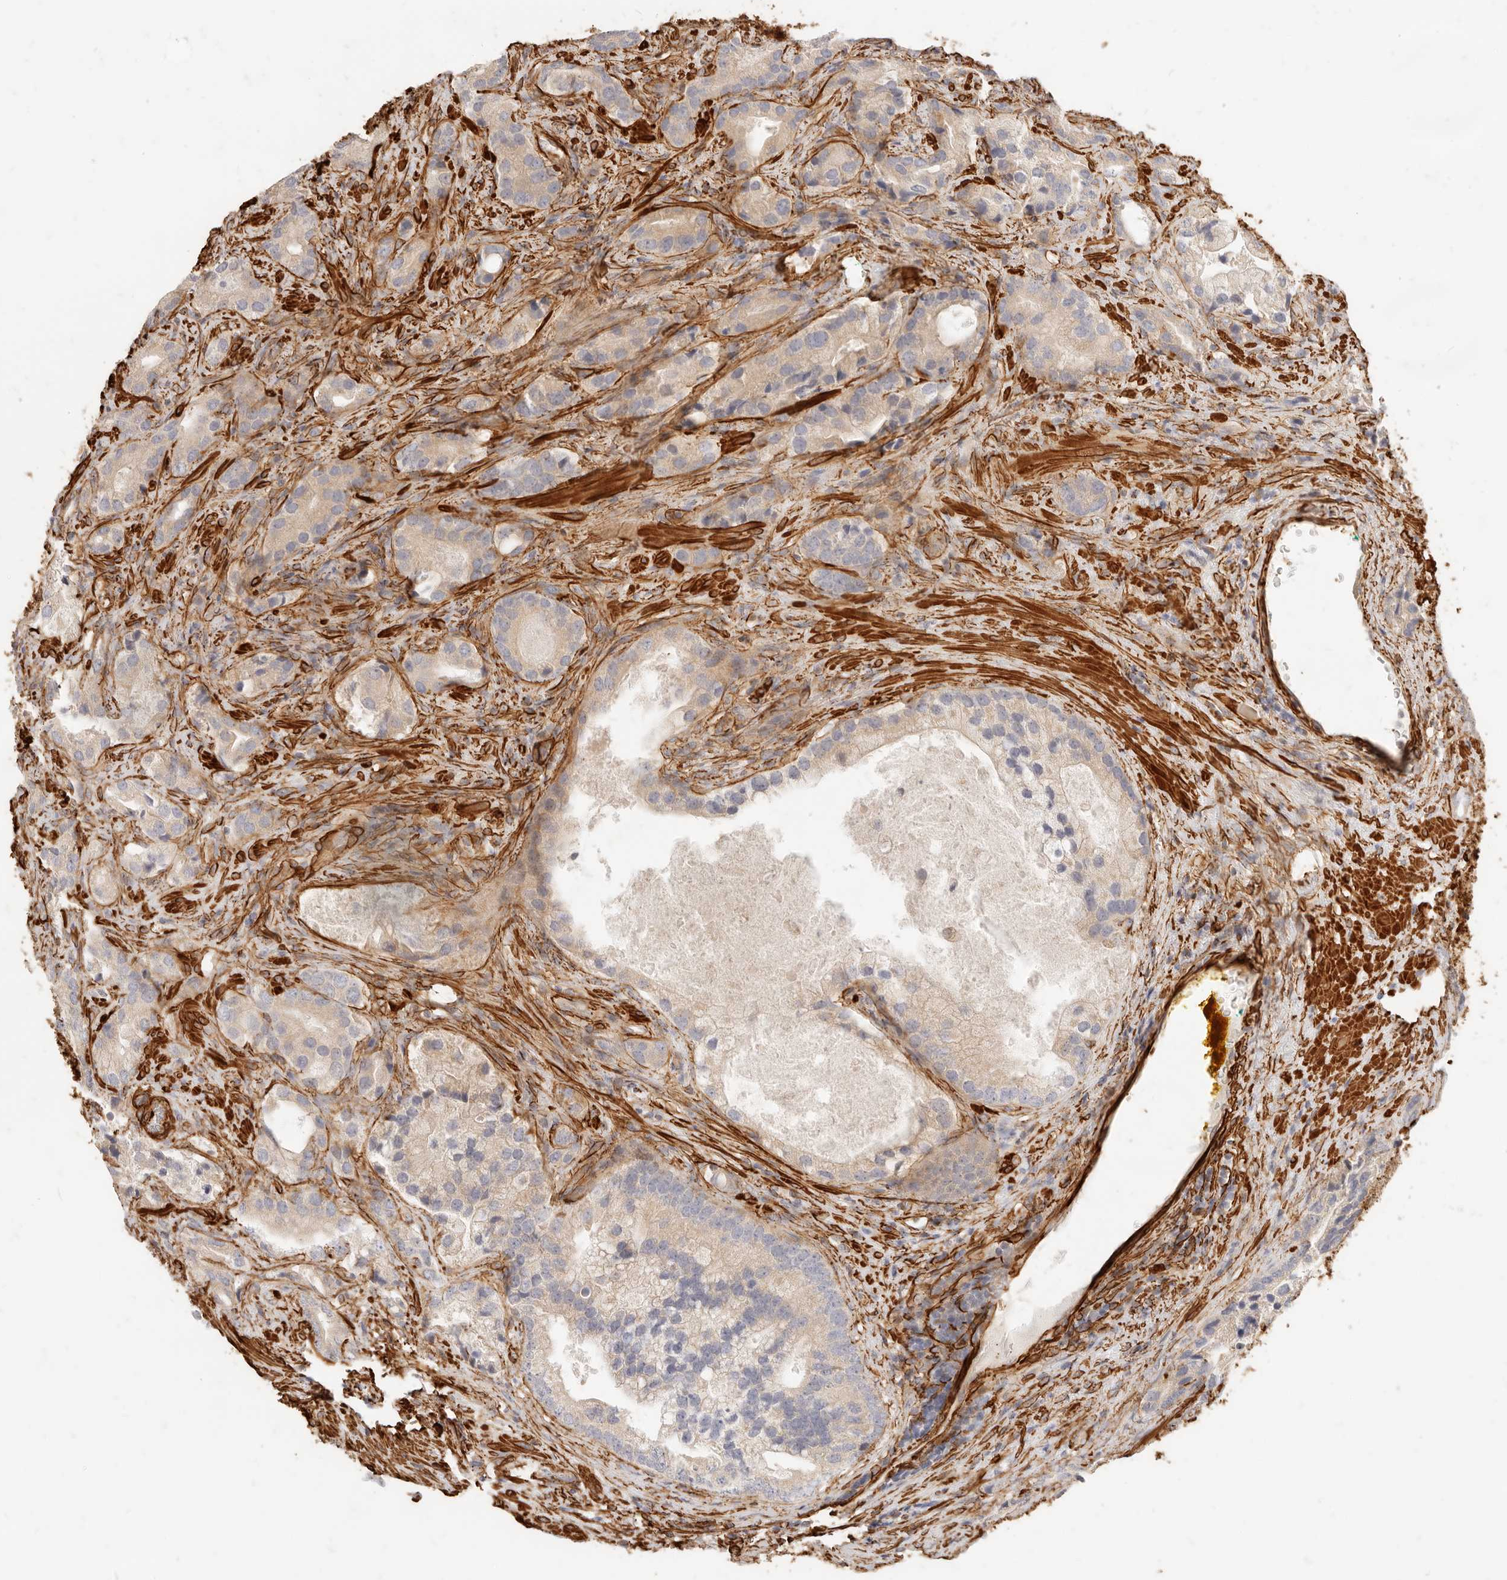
{"staining": {"intensity": "weak", "quantity": "25%-75%", "location": "cytoplasmic/membranous"}, "tissue": "prostate cancer", "cell_type": "Tumor cells", "image_type": "cancer", "snomed": [{"axis": "morphology", "description": "Adenocarcinoma, High grade"}, {"axis": "topography", "description": "Prostate"}], "caption": "This is an image of IHC staining of high-grade adenocarcinoma (prostate), which shows weak expression in the cytoplasmic/membranous of tumor cells.", "gene": "TMTC2", "patient": {"sex": "male", "age": 70}}